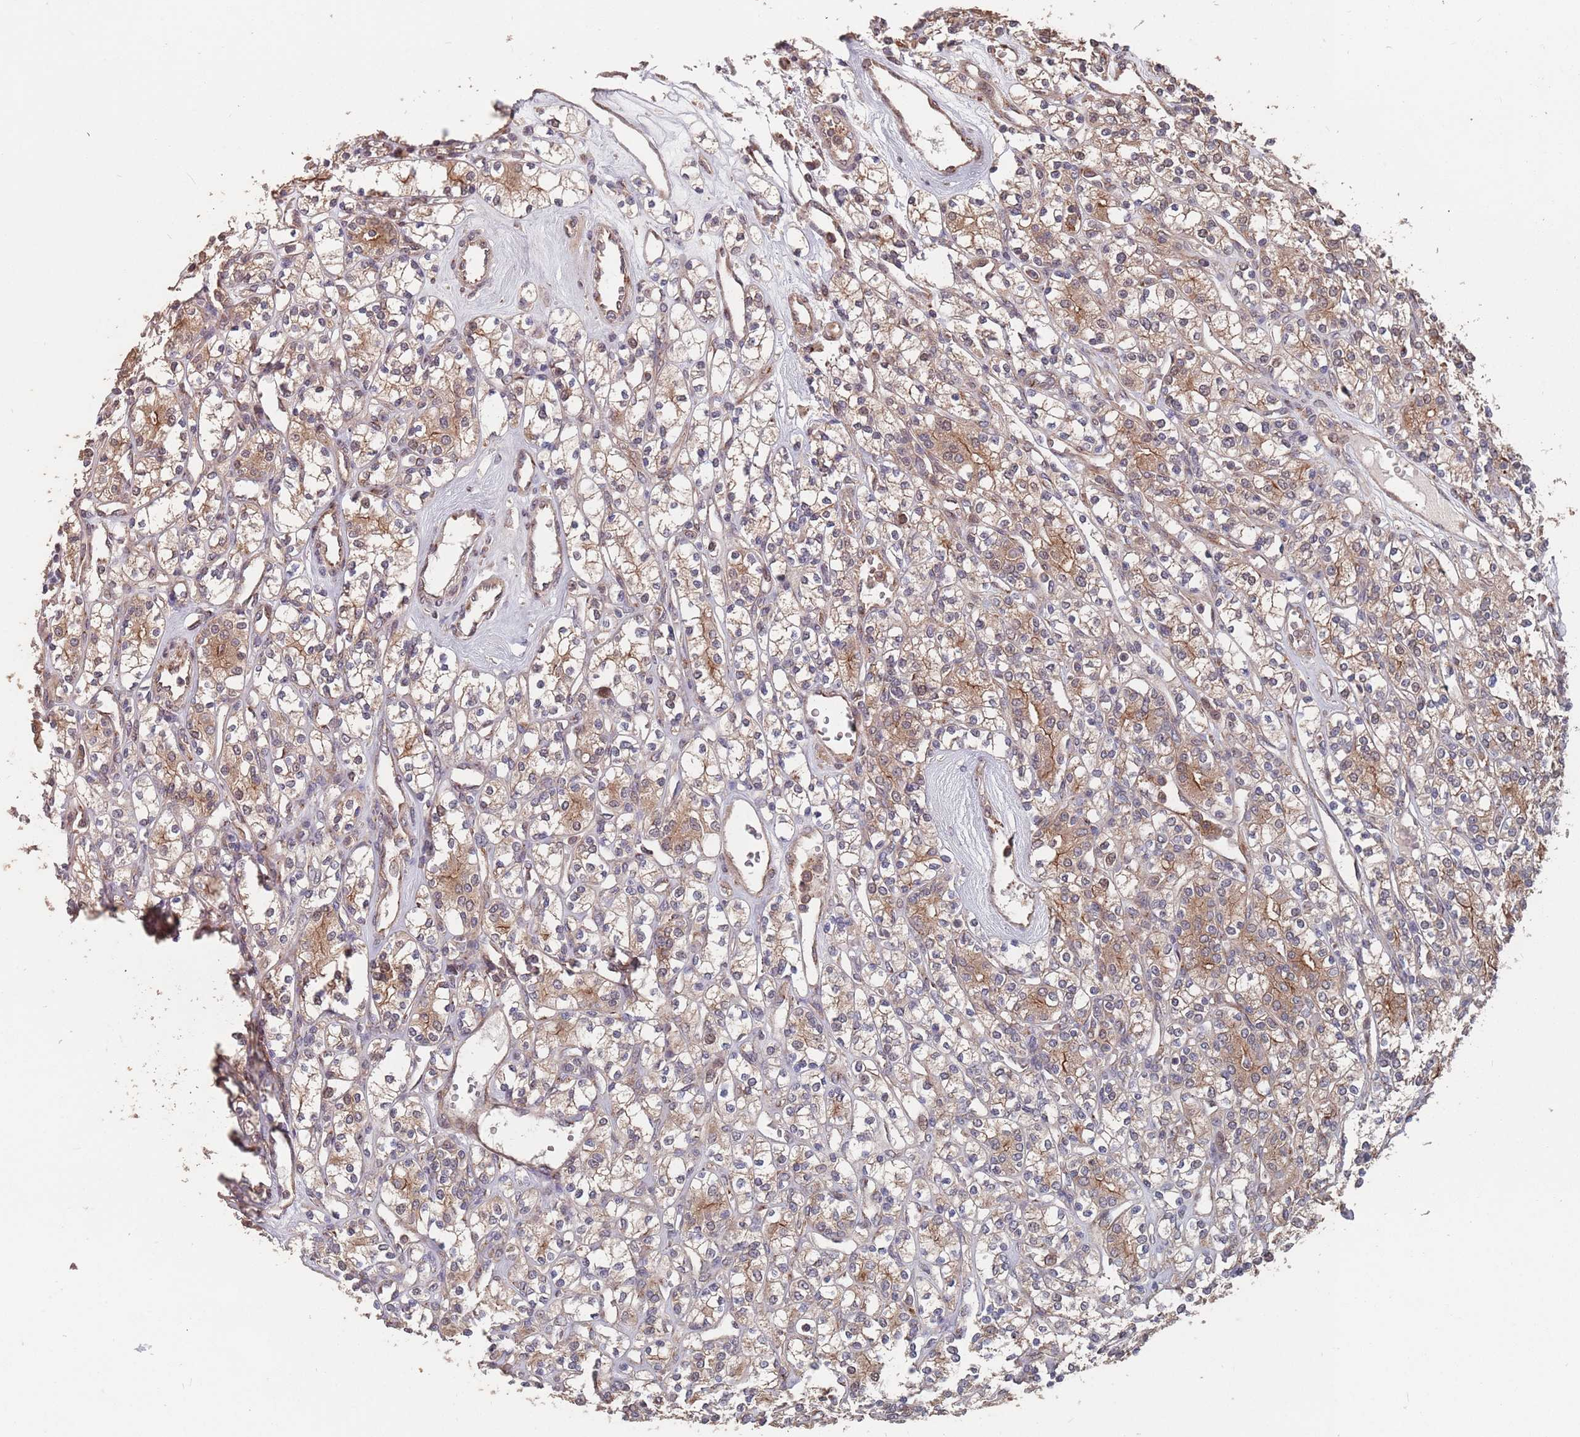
{"staining": {"intensity": "moderate", "quantity": ">75%", "location": "cytoplasmic/membranous"}, "tissue": "renal cancer", "cell_type": "Tumor cells", "image_type": "cancer", "snomed": [{"axis": "morphology", "description": "Adenocarcinoma, NOS"}, {"axis": "topography", "description": "Kidney"}], "caption": "Immunohistochemistry micrograph of neoplastic tissue: human adenocarcinoma (renal) stained using immunohistochemistry shows medium levels of moderate protein expression localized specifically in the cytoplasmic/membranous of tumor cells, appearing as a cytoplasmic/membranous brown color.", "gene": "UNC45A", "patient": {"sex": "male", "age": 77}}